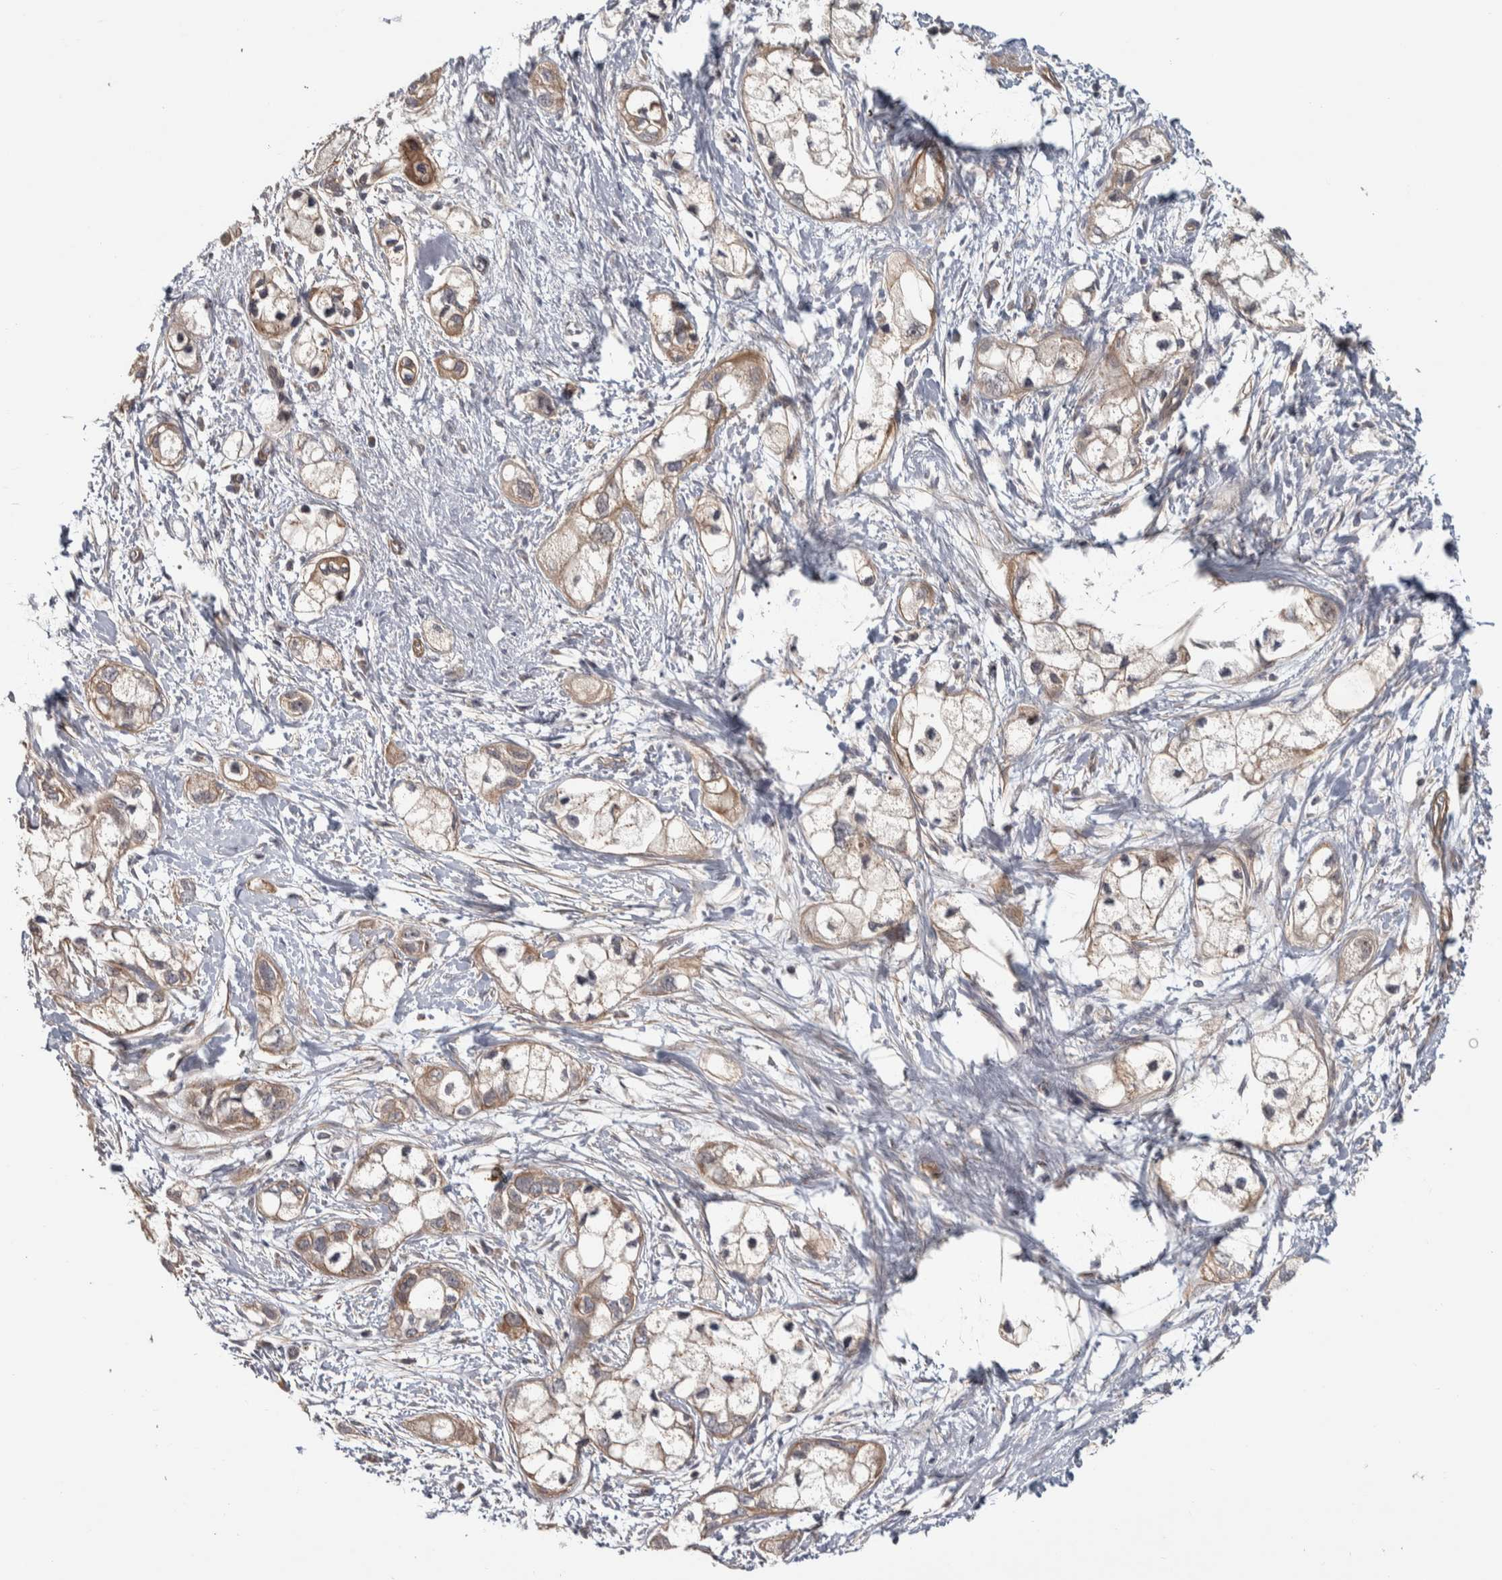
{"staining": {"intensity": "weak", "quantity": ">75%", "location": "cytoplasmic/membranous"}, "tissue": "pancreatic cancer", "cell_type": "Tumor cells", "image_type": "cancer", "snomed": [{"axis": "morphology", "description": "Adenocarcinoma, NOS"}, {"axis": "topography", "description": "Pancreas"}], "caption": "Immunohistochemistry (IHC) histopathology image of pancreatic cancer (adenocarcinoma) stained for a protein (brown), which exhibits low levels of weak cytoplasmic/membranous staining in about >75% of tumor cells.", "gene": "CHMP4C", "patient": {"sex": "male", "age": 74}}